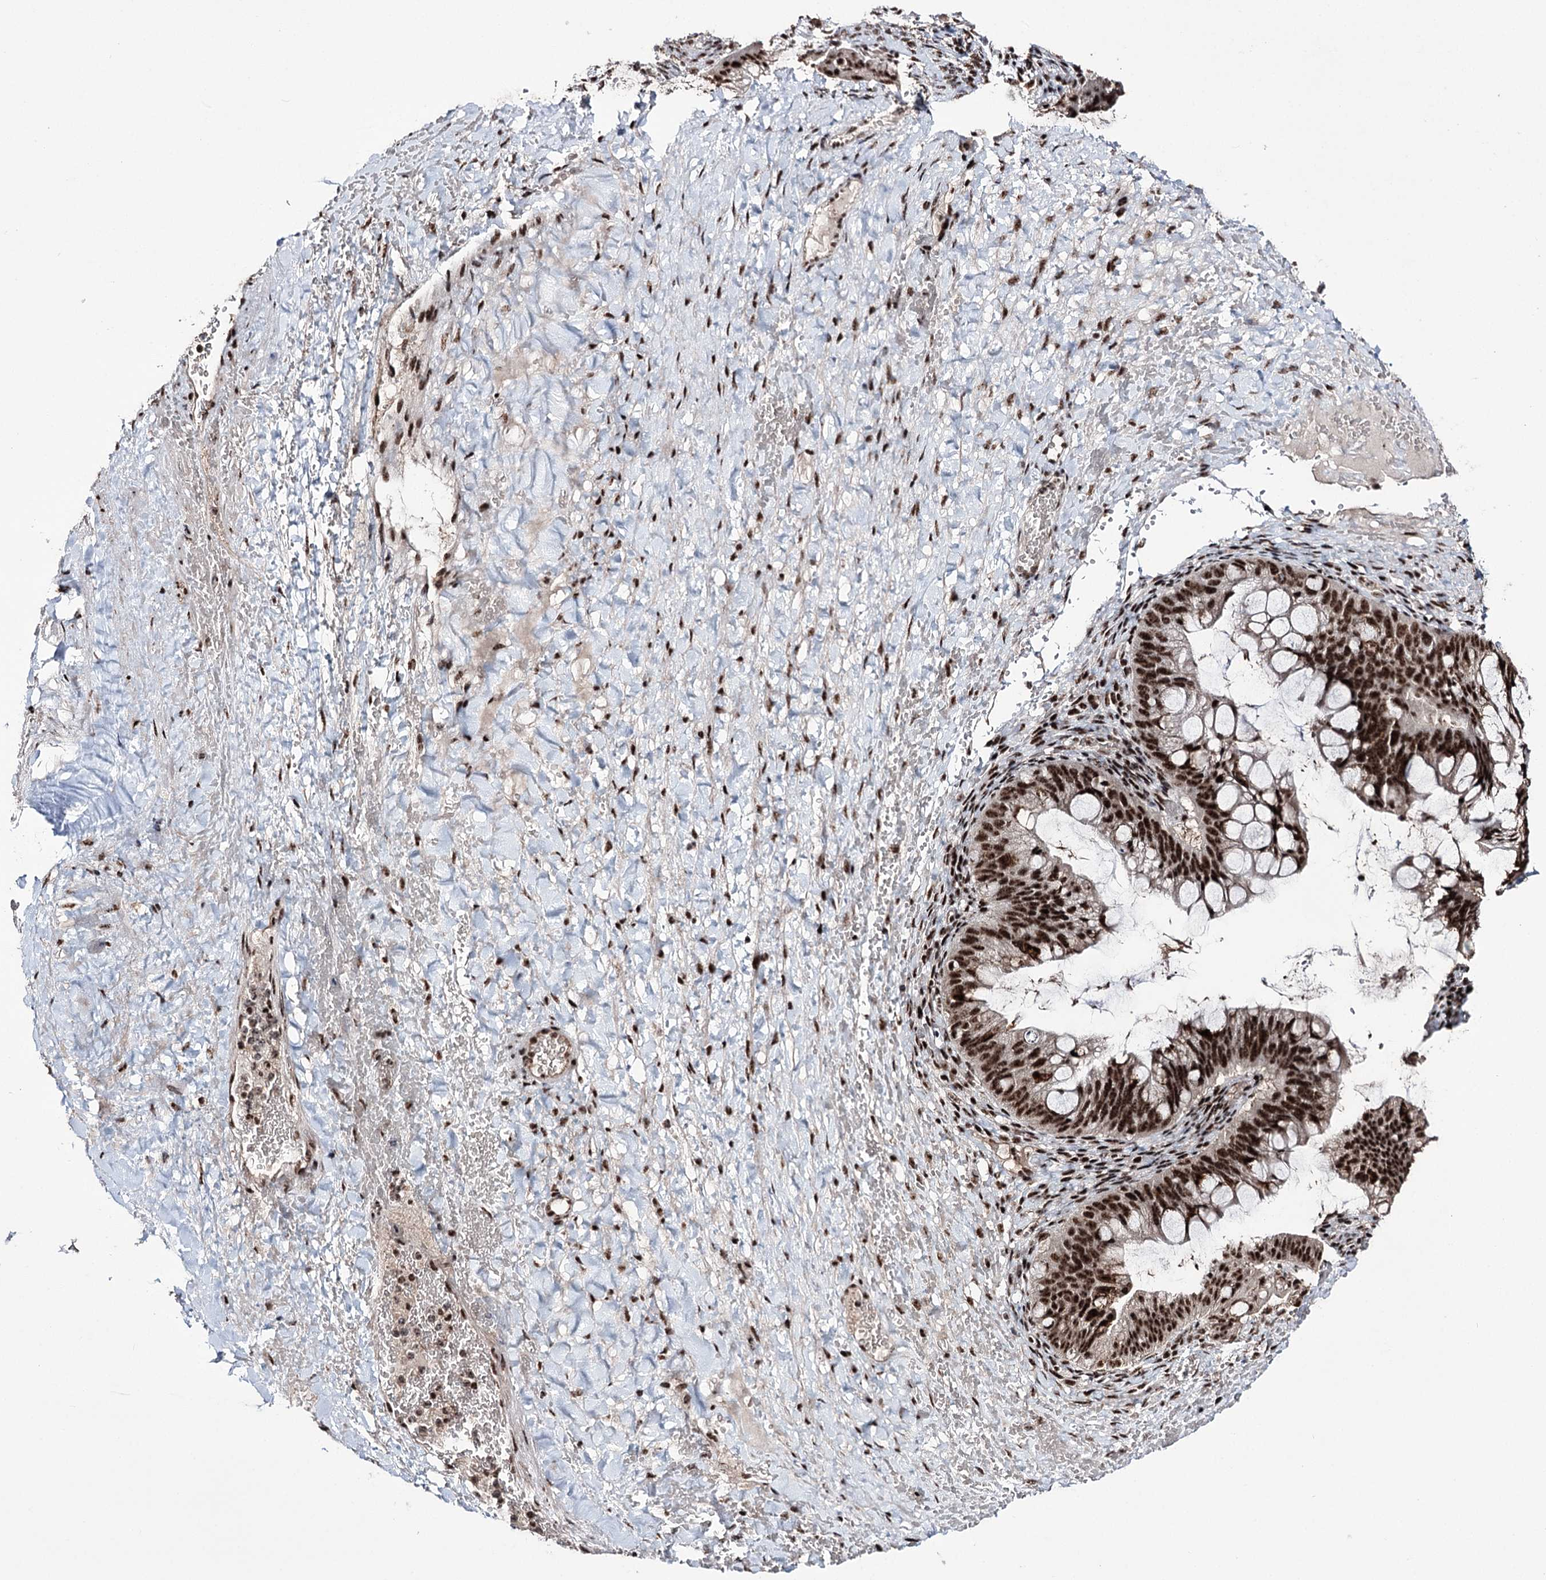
{"staining": {"intensity": "strong", "quantity": ">75%", "location": "nuclear"}, "tissue": "ovarian cancer", "cell_type": "Tumor cells", "image_type": "cancer", "snomed": [{"axis": "morphology", "description": "Cystadenocarcinoma, mucinous, NOS"}, {"axis": "topography", "description": "Ovary"}], "caption": "The photomicrograph shows immunohistochemical staining of mucinous cystadenocarcinoma (ovarian). There is strong nuclear expression is identified in about >75% of tumor cells.", "gene": "PRPF40A", "patient": {"sex": "female", "age": 73}}